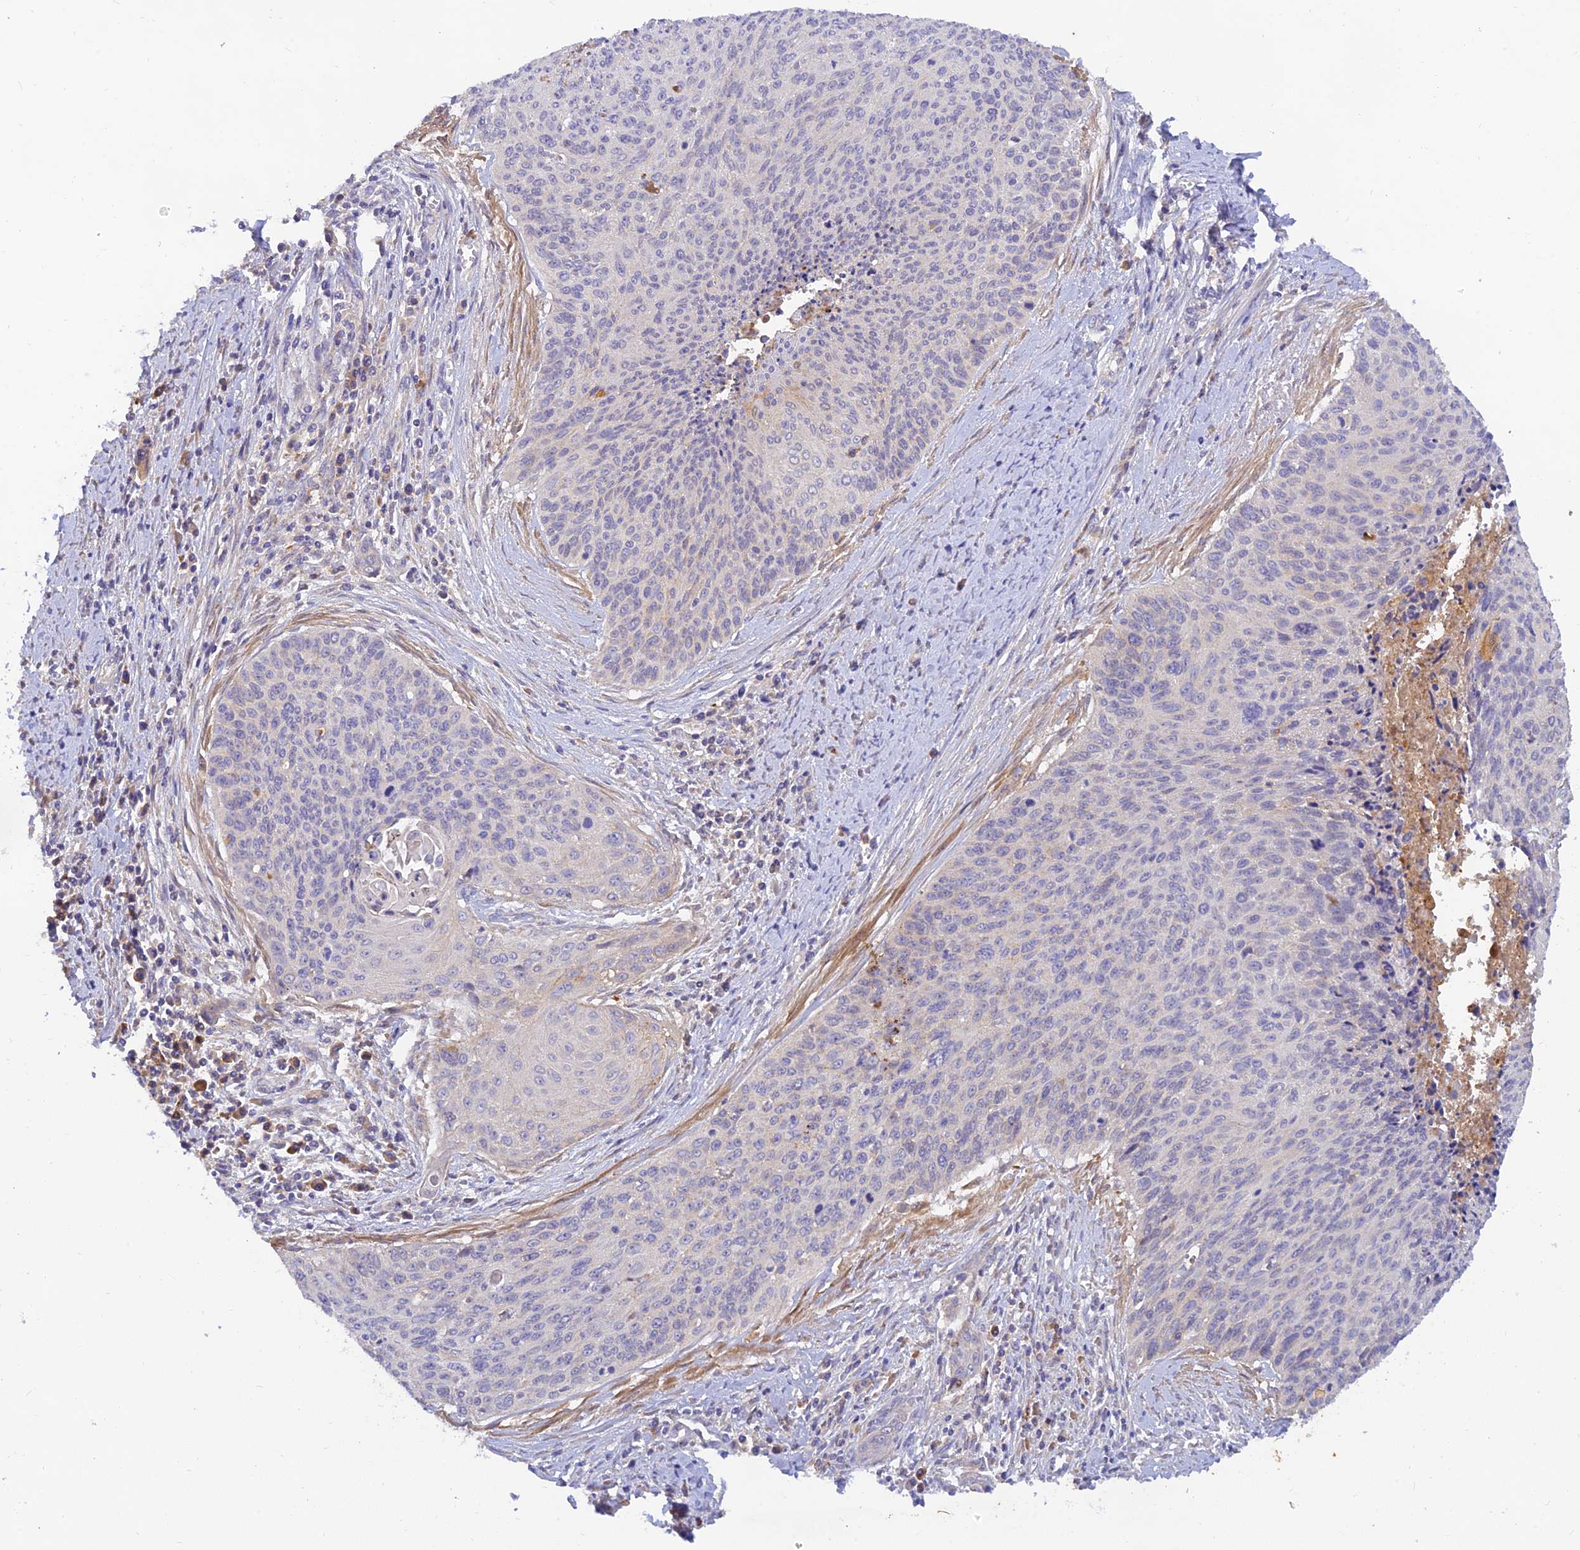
{"staining": {"intensity": "negative", "quantity": "none", "location": "none"}, "tissue": "cervical cancer", "cell_type": "Tumor cells", "image_type": "cancer", "snomed": [{"axis": "morphology", "description": "Squamous cell carcinoma, NOS"}, {"axis": "topography", "description": "Cervix"}], "caption": "Tumor cells are negative for brown protein staining in squamous cell carcinoma (cervical). (DAB immunohistochemistry (IHC) visualized using brightfield microscopy, high magnification).", "gene": "ACSM5", "patient": {"sex": "female", "age": 55}}